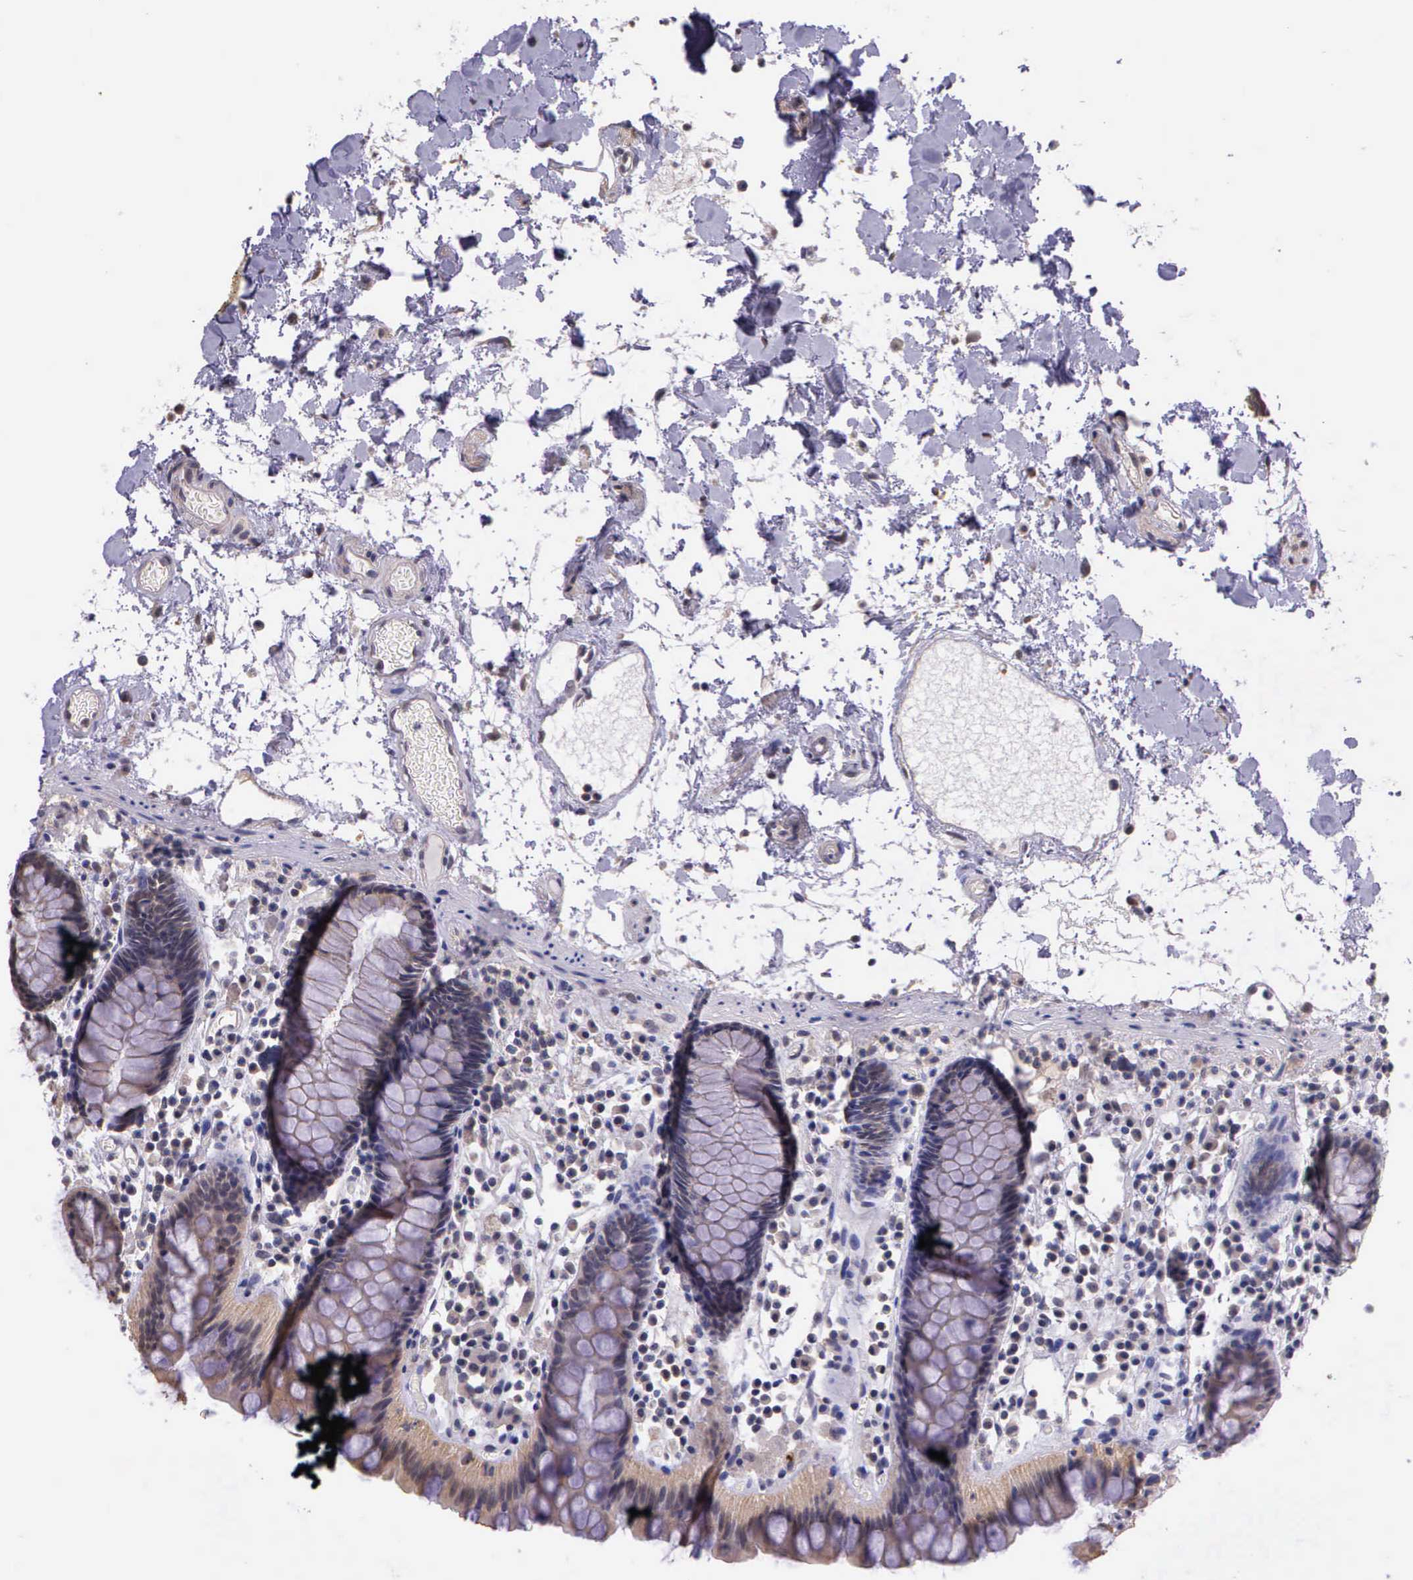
{"staining": {"intensity": "negative", "quantity": "none", "location": "none"}, "tissue": "colon", "cell_type": "Endothelial cells", "image_type": "normal", "snomed": [{"axis": "morphology", "description": "Normal tissue, NOS"}, {"axis": "topography", "description": "Colon"}], "caption": "The micrograph demonstrates no staining of endothelial cells in benign colon. The staining was performed using DAB to visualize the protein expression in brown, while the nuclei were stained in blue with hematoxylin (Magnification: 20x).", "gene": "IGBP1P2", "patient": {"sex": "female", "age": 78}}